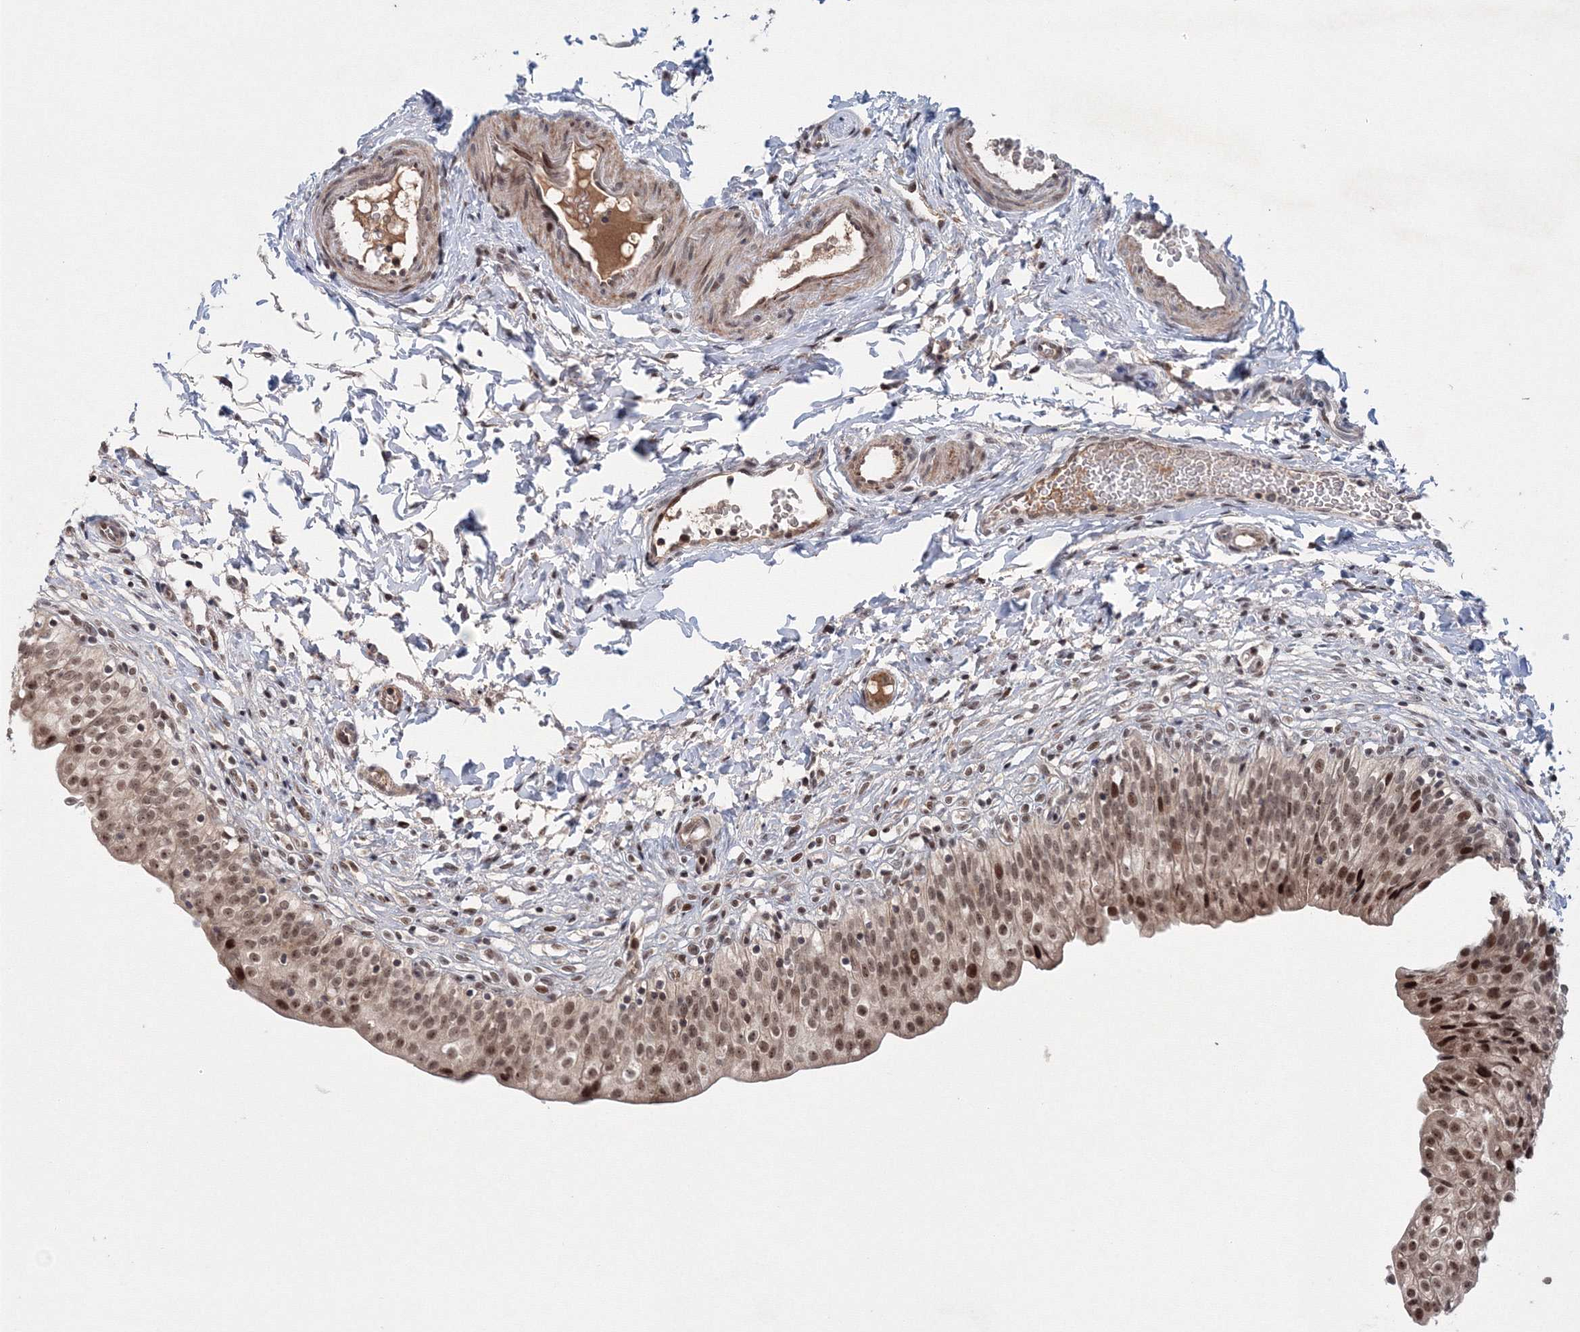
{"staining": {"intensity": "moderate", "quantity": ">75%", "location": "cytoplasmic/membranous,nuclear"}, "tissue": "urinary bladder", "cell_type": "Urothelial cells", "image_type": "normal", "snomed": [{"axis": "morphology", "description": "Normal tissue, NOS"}, {"axis": "topography", "description": "Urinary bladder"}], "caption": "DAB (3,3'-diaminobenzidine) immunohistochemical staining of benign urinary bladder shows moderate cytoplasmic/membranous,nuclear protein staining in approximately >75% of urothelial cells. Nuclei are stained in blue.", "gene": "NOA1", "patient": {"sex": "male", "age": 55}}